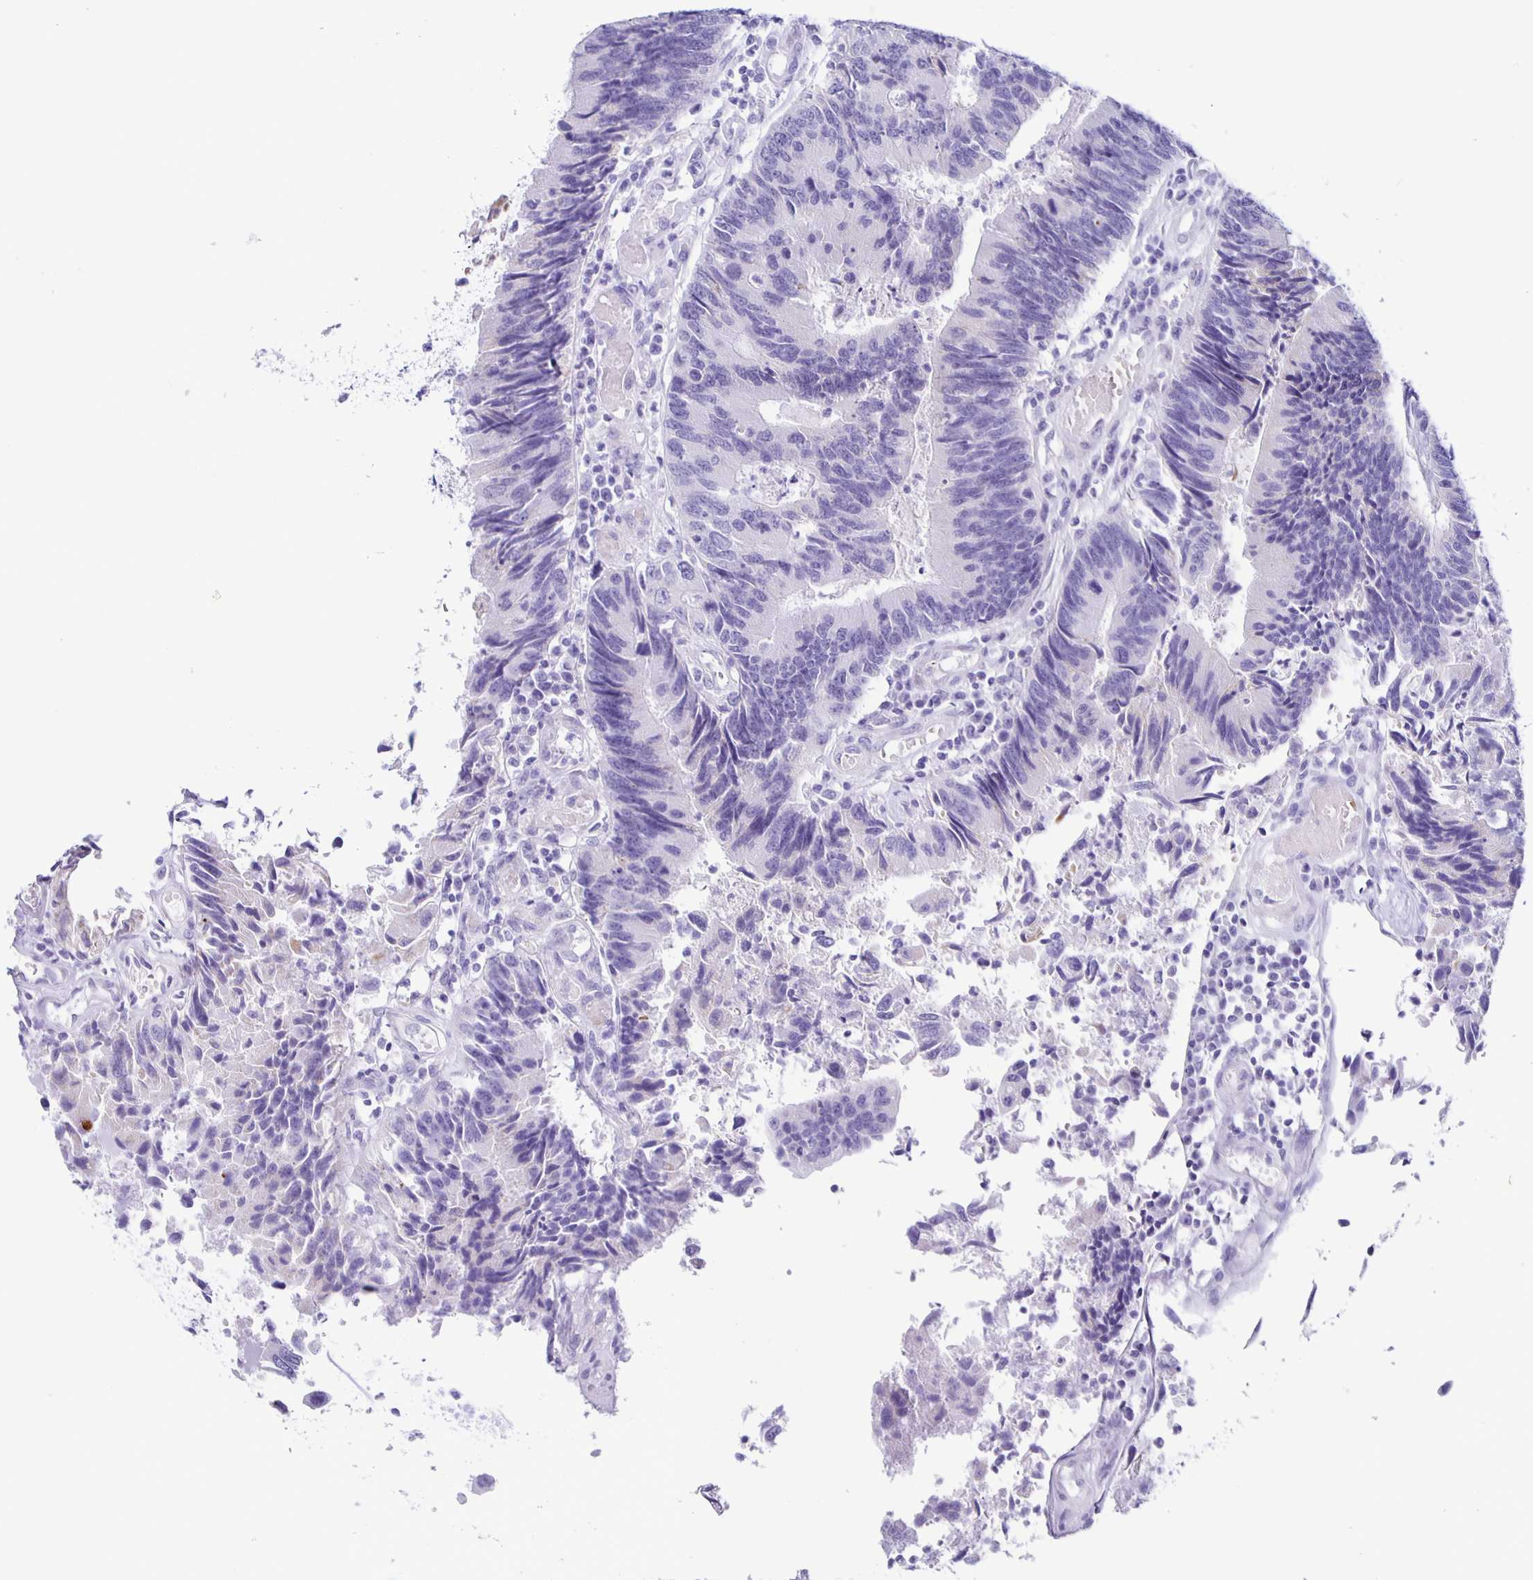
{"staining": {"intensity": "negative", "quantity": "none", "location": "none"}, "tissue": "colorectal cancer", "cell_type": "Tumor cells", "image_type": "cancer", "snomed": [{"axis": "morphology", "description": "Adenocarcinoma, NOS"}, {"axis": "topography", "description": "Colon"}], "caption": "Colorectal adenocarcinoma stained for a protein using immunohistochemistry shows no positivity tumor cells.", "gene": "AQP6", "patient": {"sex": "female", "age": 67}}